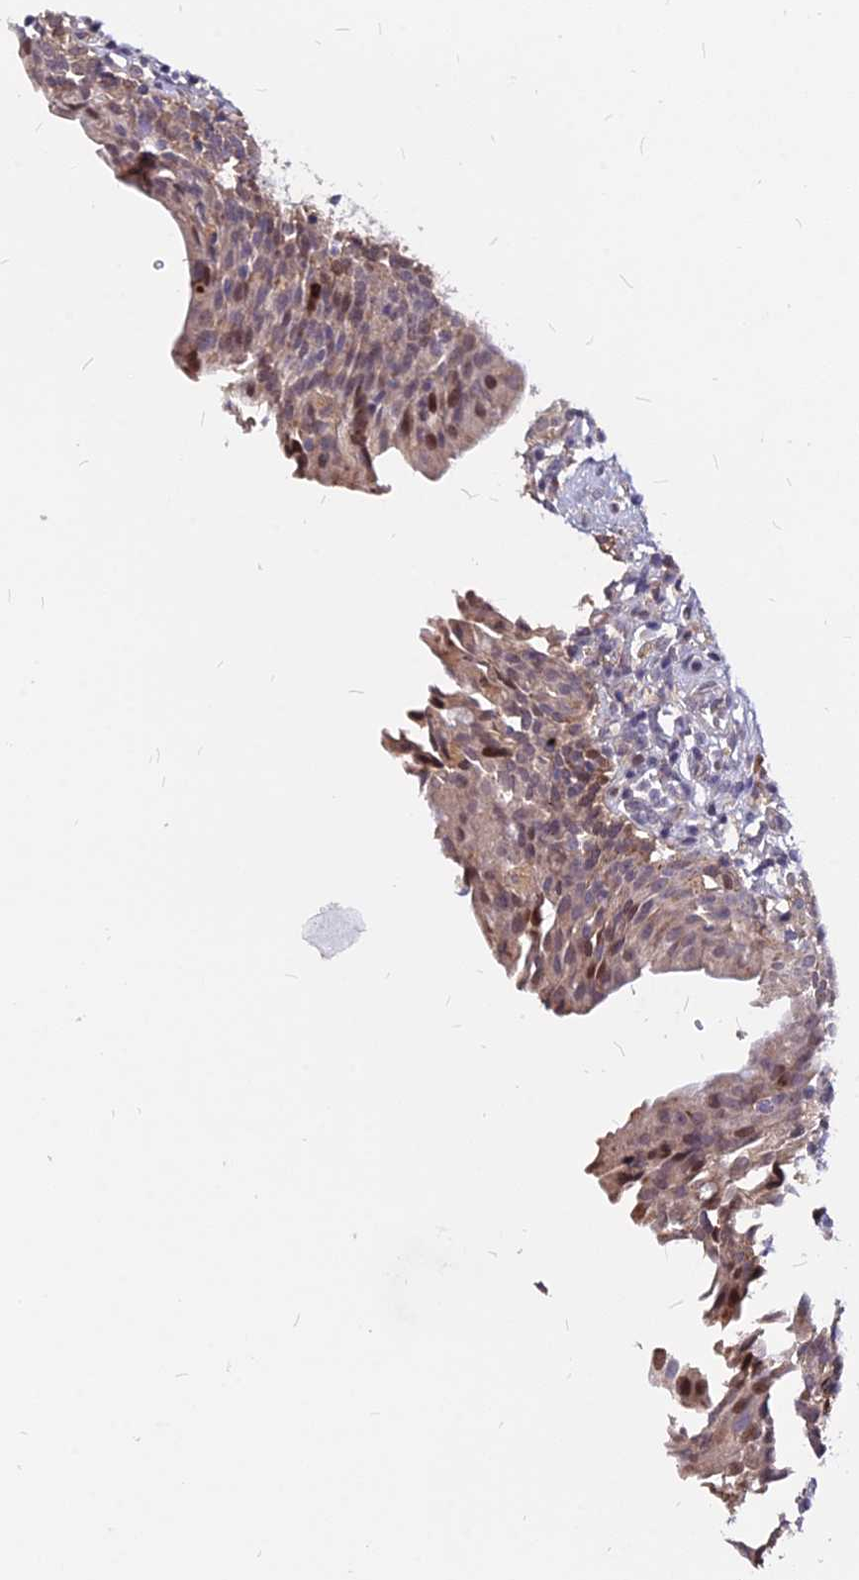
{"staining": {"intensity": "moderate", "quantity": "25%-75%", "location": "cytoplasmic/membranous,nuclear"}, "tissue": "urinary bladder", "cell_type": "Urothelial cells", "image_type": "normal", "snomed": [{"axis": "morphology", "description": "Normal tissue, NOS"}, {"axis": "morphology", "description": "Inflammation, NOS"}, {"axis": "topography", "description": "Urinary bladder"}], "caption": "An image of urinary bladder stained for a protein reveals moderate cytoplasmic/membranous,nuclear brown staining in urothelial cells.", "gene": "C11orf68", "patient": {"sex": "male", "age": 63}}